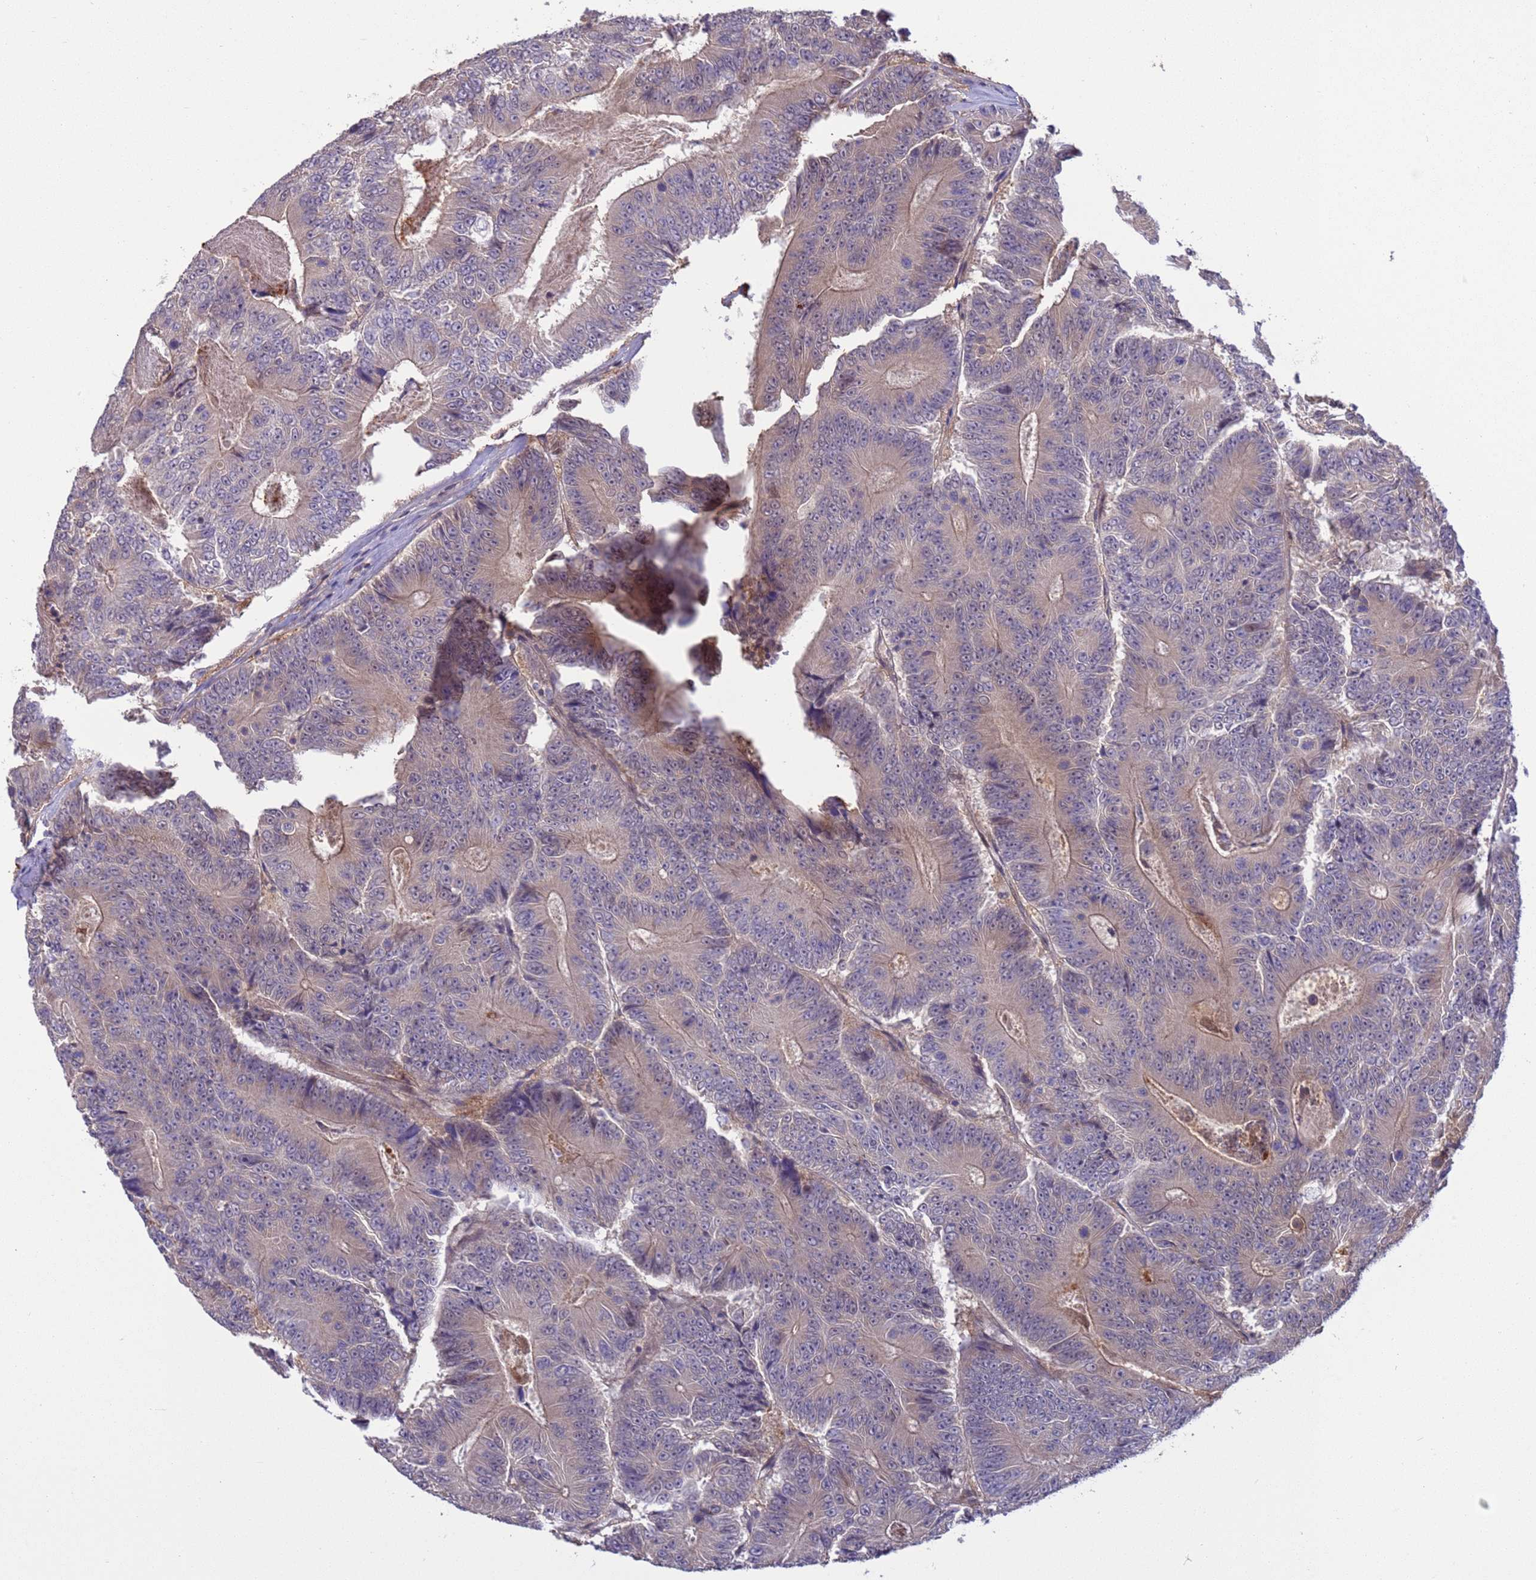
{"staining": {"intensity": "weak", "quantity": "25%-75%", "location": "cytoplasmic/membranous"}, "tissue": "colorectal cancer", "cell_type": "Tumor cells", "image_type": "cancer", "snomed": [{"axis": "morphology", "description": "Adenocarcinoma, NOS"}, {"axis": "topography", "description": "Colon"}], "caption": "A high-resolution image shows IHC staining of colorectal cancer, which shows weak cytoplasmic/membranous staining in approximately 25%-75% of tumor cells.", "gene": "GJA10", "patient": {"sex": "male", "age": 83}}